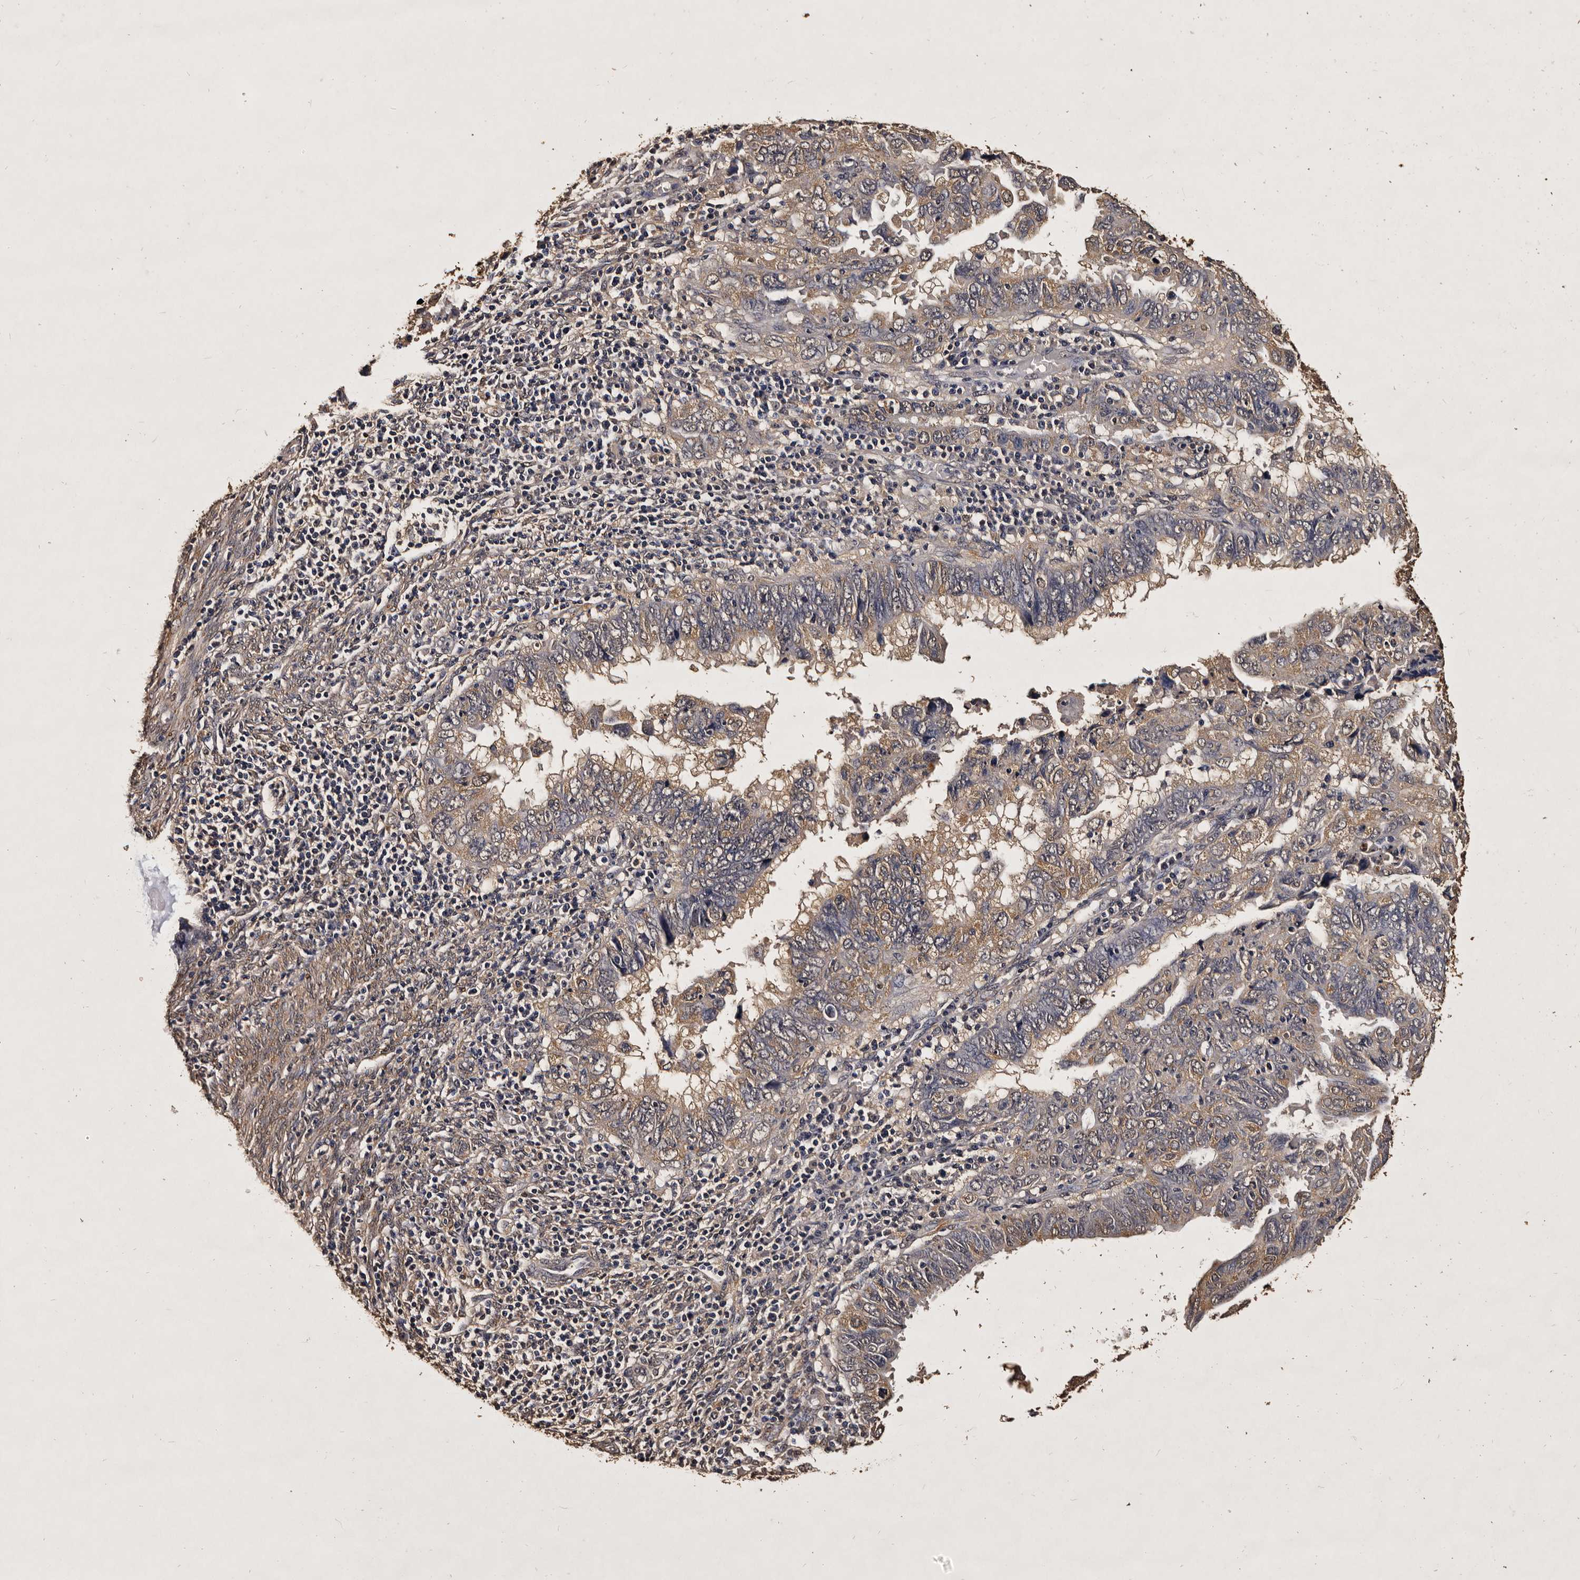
{"staining": {"intensity": "weak", "quantity": "25%-75%", "location": "cytoplasmic/membranous"}, "tissue": "endometrial cancer", "cell_type": "Tumor cells", "image_type": "cancer", "snomed": [{"axis": "morphology", "description": "Adenocarcinoma, NOS"}, {"axis": "topography", "description": "Uterus"}], "caption": "High-power microscopy captured an immunohistochemistry photomicrograph of endometrial cancer (adenocarcinoma), revealing weak cytoplasmic/membranous positivity in about 25%-75% of tumor cells.", "gene": "PARS2", "patient": {"sex": "female", "age": 77}}